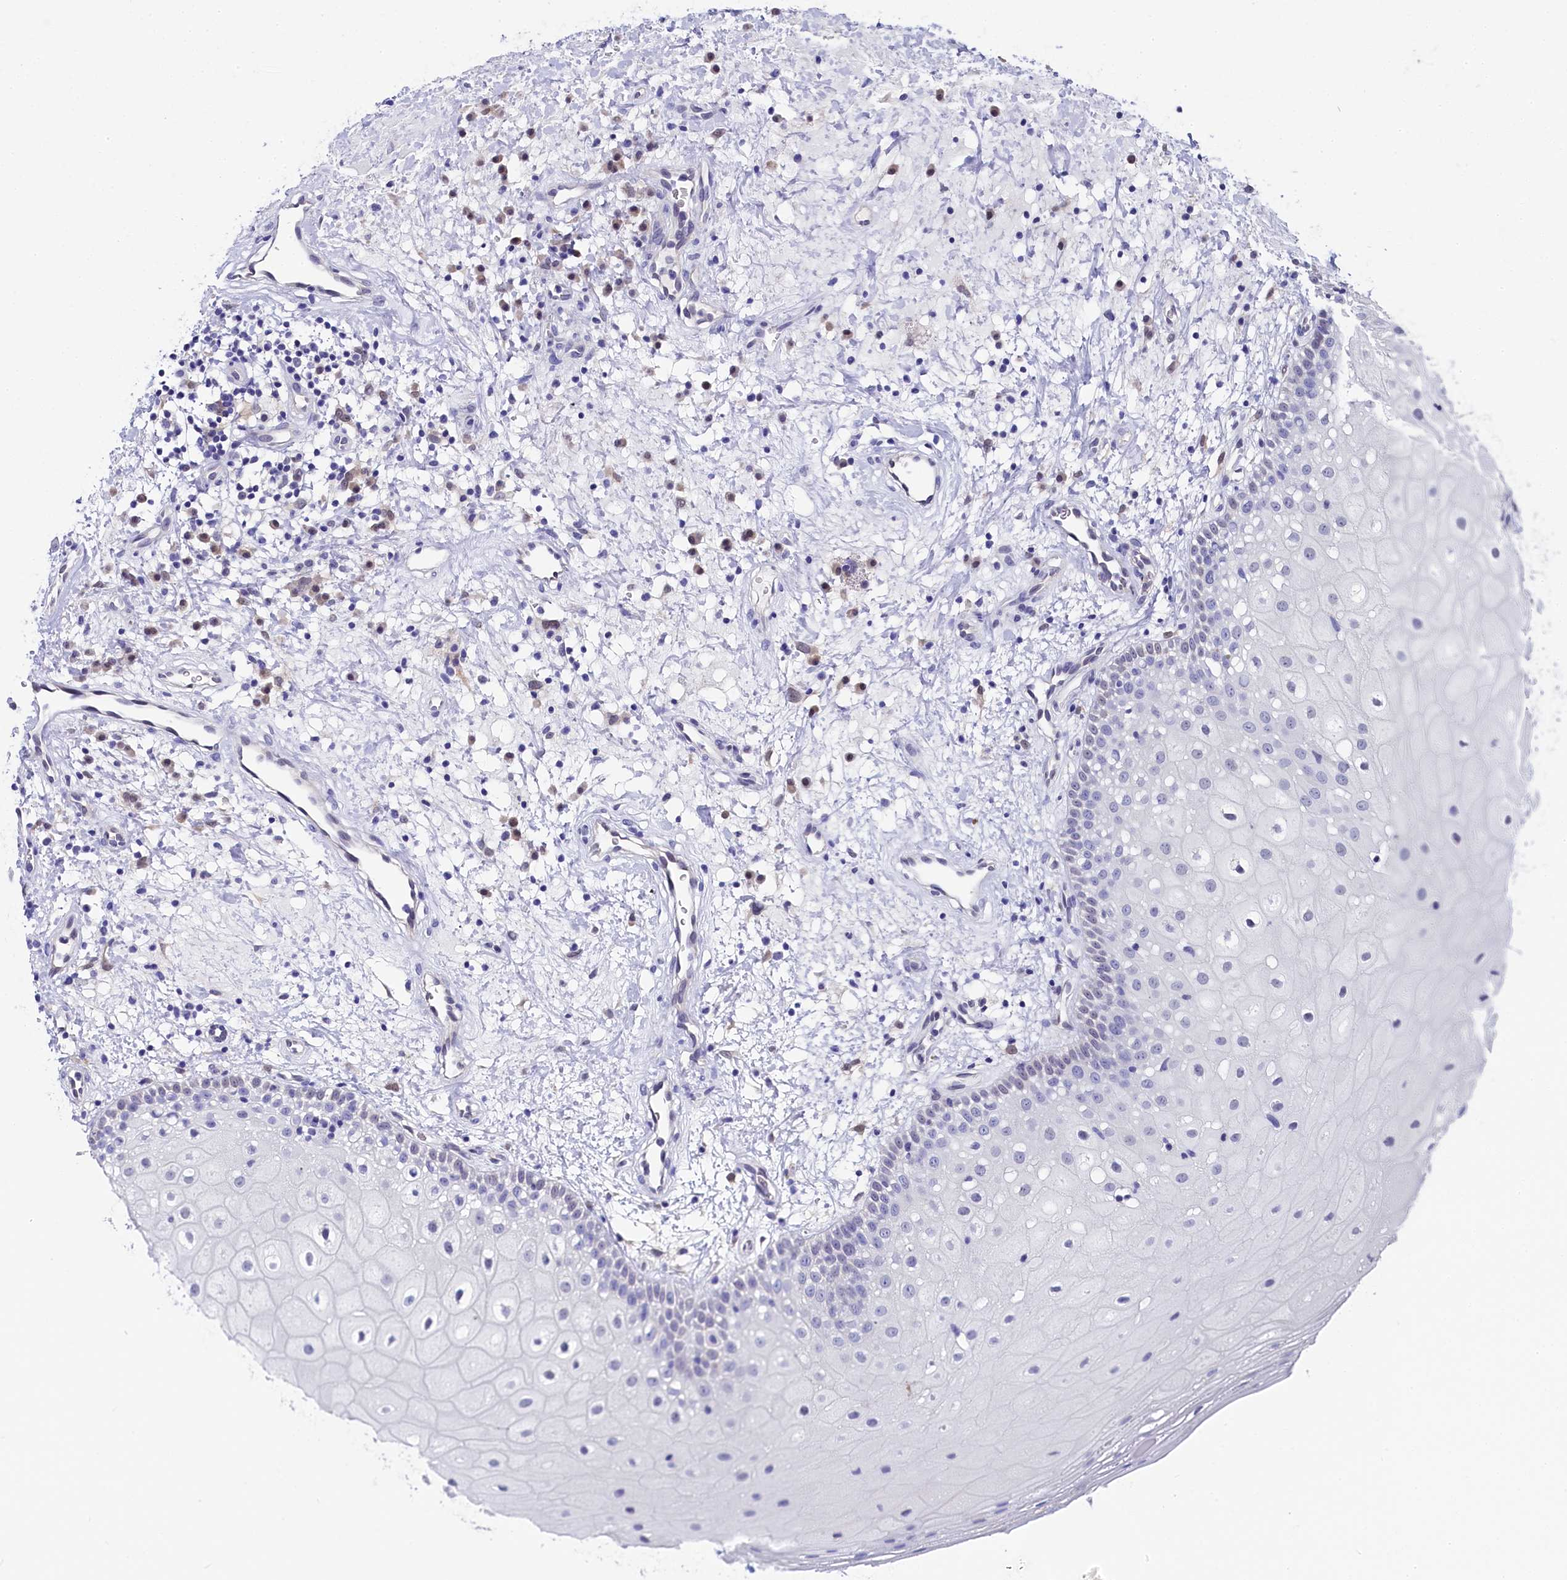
{"staining": {"intensity": "negative", "quantity": "none", "location": "none"}, "tissue": "oral mucosa", "cell_type": "Squamous epithelial cells", "image_type": "normal", "snomed": [{"axis": "morphology", "description": "Normal tissue, NOS"}, {"axis": "topography", "description": "Oral tissue"}], "caption": "A micrograph of human oral mucosa is negative for staining in squamous epithelial cells. The staining is performed using DAB brown chromogen with nuclei counter-stained in using hematoxylin.", "gene": "C11orf54", "patient": {"sex": "male", "age": 74}}